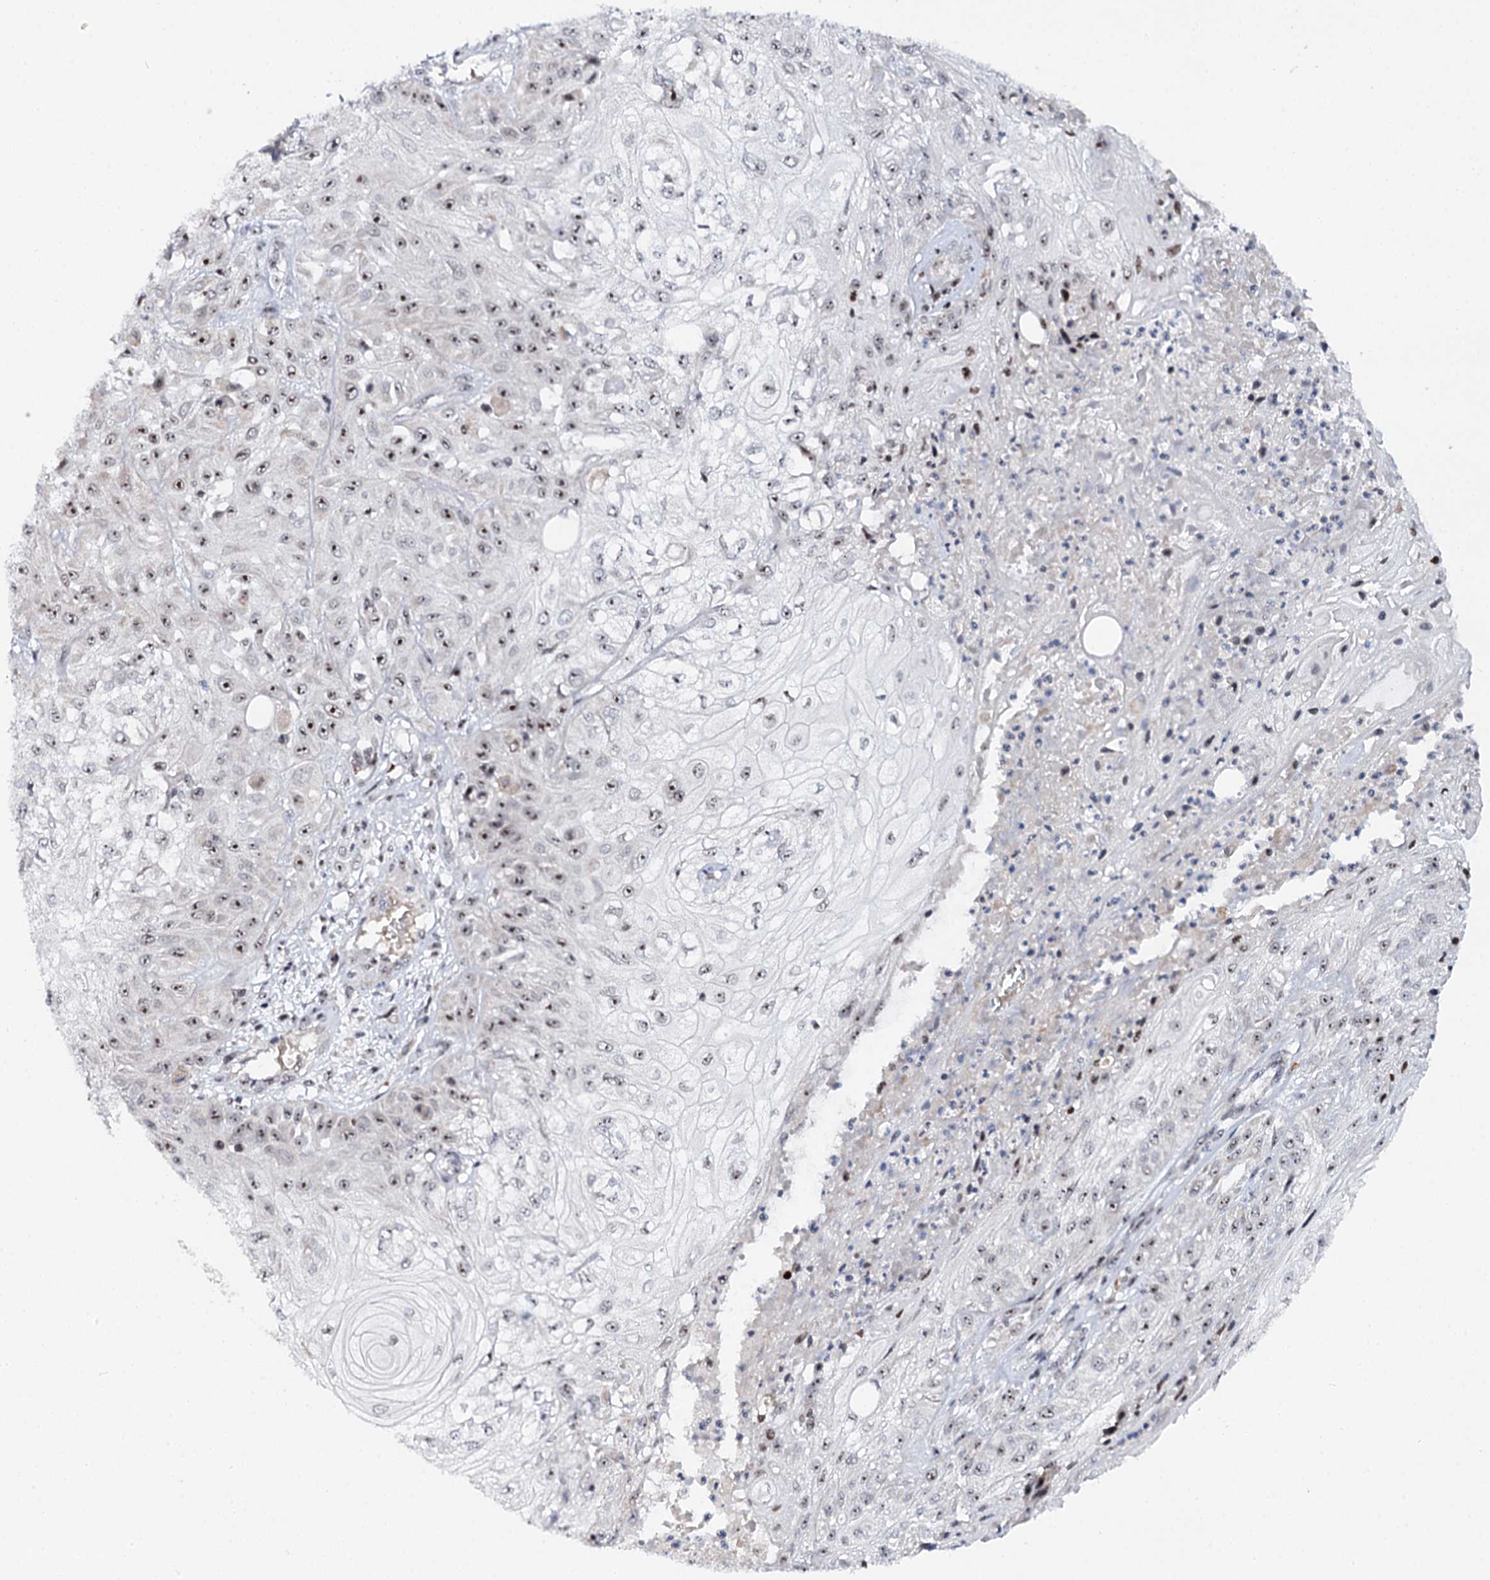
{"staining": {"intensity": "moderate", "quantity": "25%-75%", "location": "nuclear"}, "tissue": "skin cancer", "cell_type": "Tumor cells", "image_type": "cancer", "snomed": [{"axis": "morphology", "description": "Squamous cell carcinoma, NOS"}, {"axis": "morphology", "description": "Squamous cell carcinoma, metastatic, NOS"}, {"axis": "topography", "description": "Skin"}, {"axis": "topography", "description": "Lymph node"}], "caption": "The image demonstrates a brown stain indicating the presence of a protein in the nuclear of tumor cells in skin cancer.", "gene": "BUD13", "patient": {"sex": "male", "age": 75}}